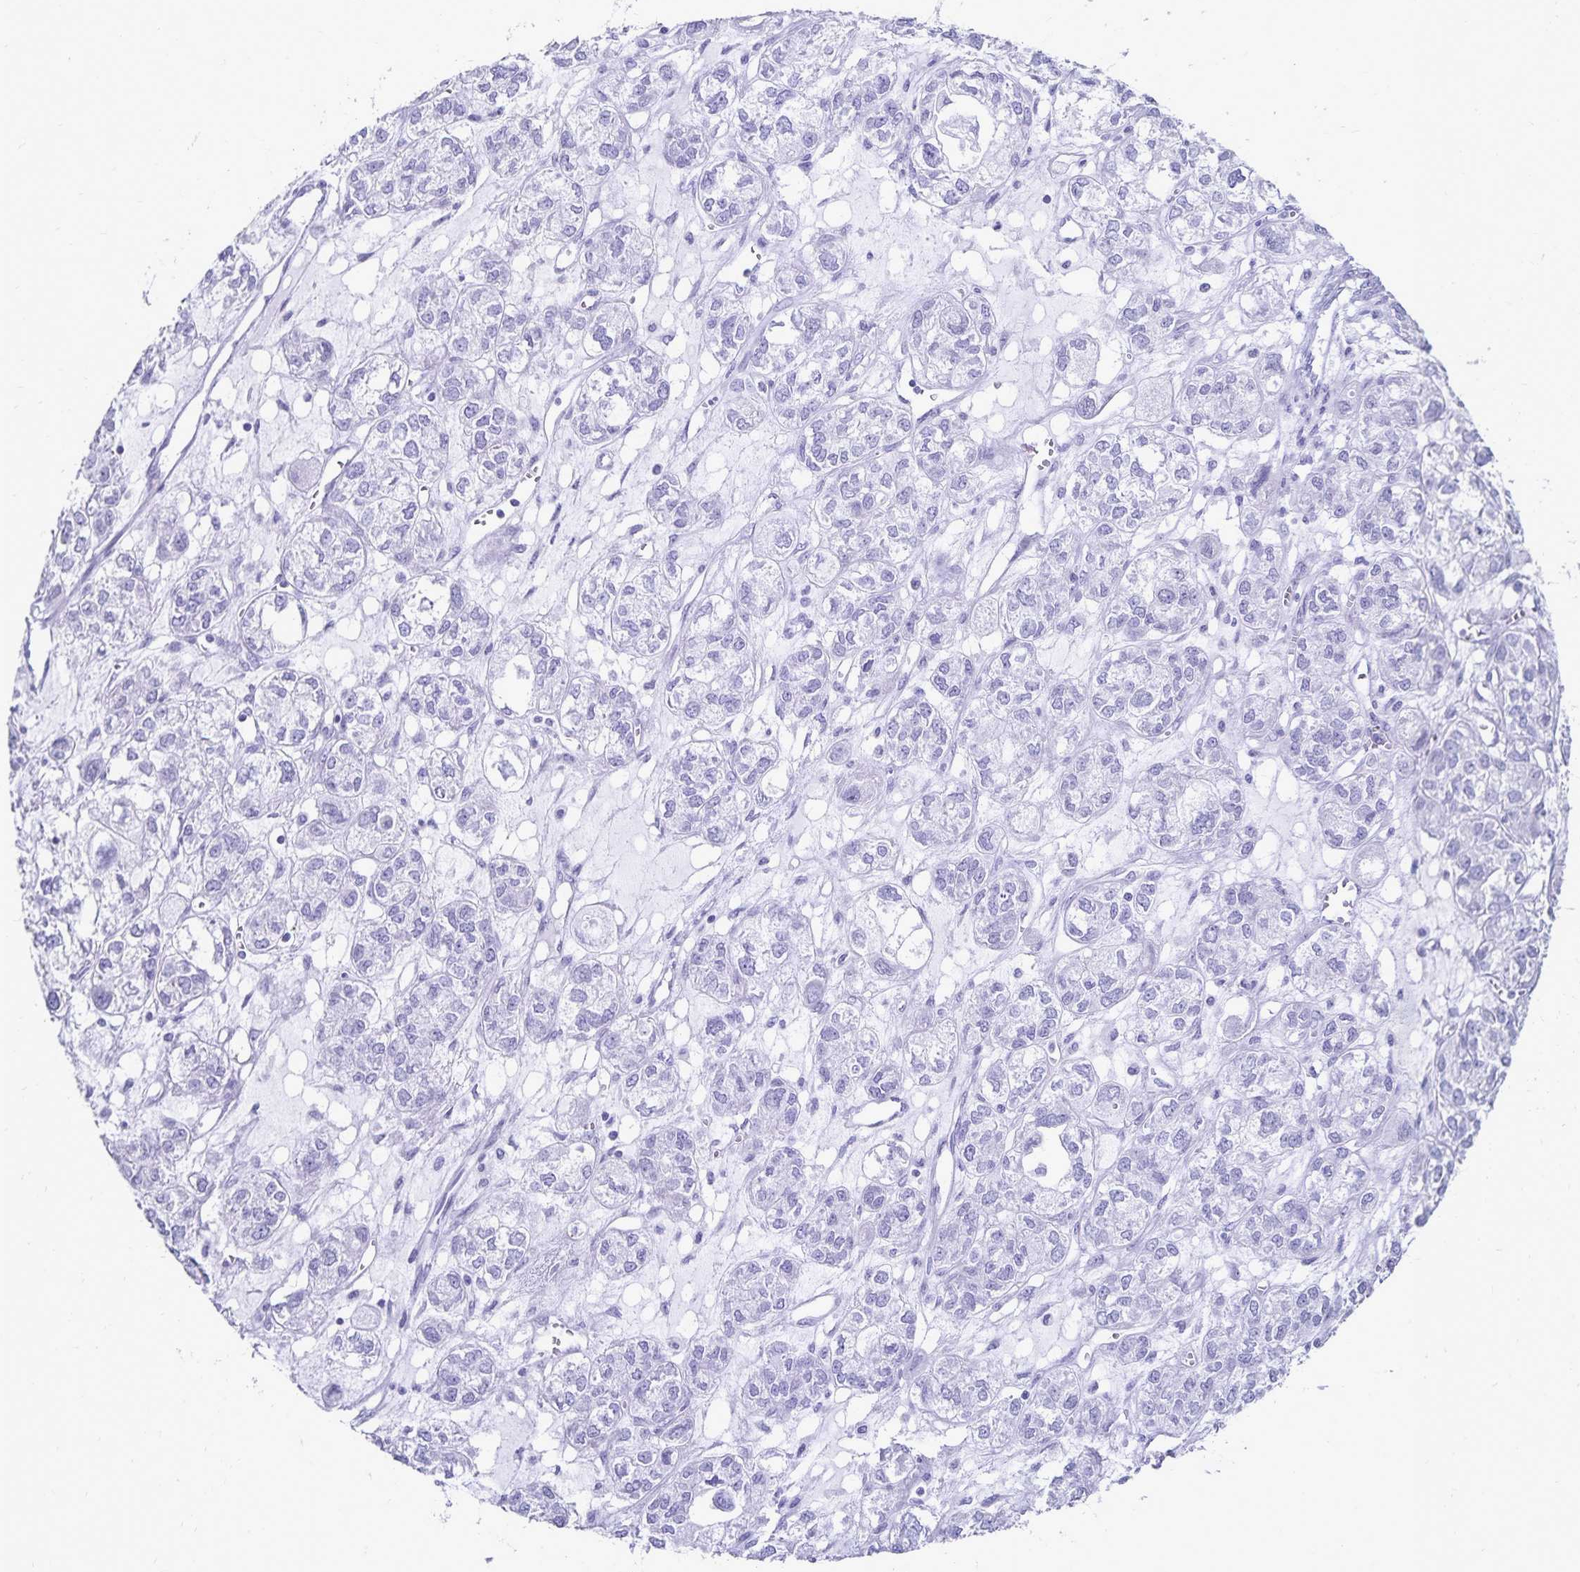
{"staining": {"intensity": "negative", "quantity": "none", "location": "none"}, "tissue": "ovarian cancer", "cell_type": "Tumor cells", "image_type": "cancer", "snomed": [{"axis": "morphology", "description": "Carcinoma, endometroid"}, {"axis": "topography", "description": "Ovary"}], "caption": "The photomicrograph displays no significant staining in tumor cells of endometroid carcinoma (ovarian).", "gene": "GIP", "patient": {"sex": "female", "age": 64}}